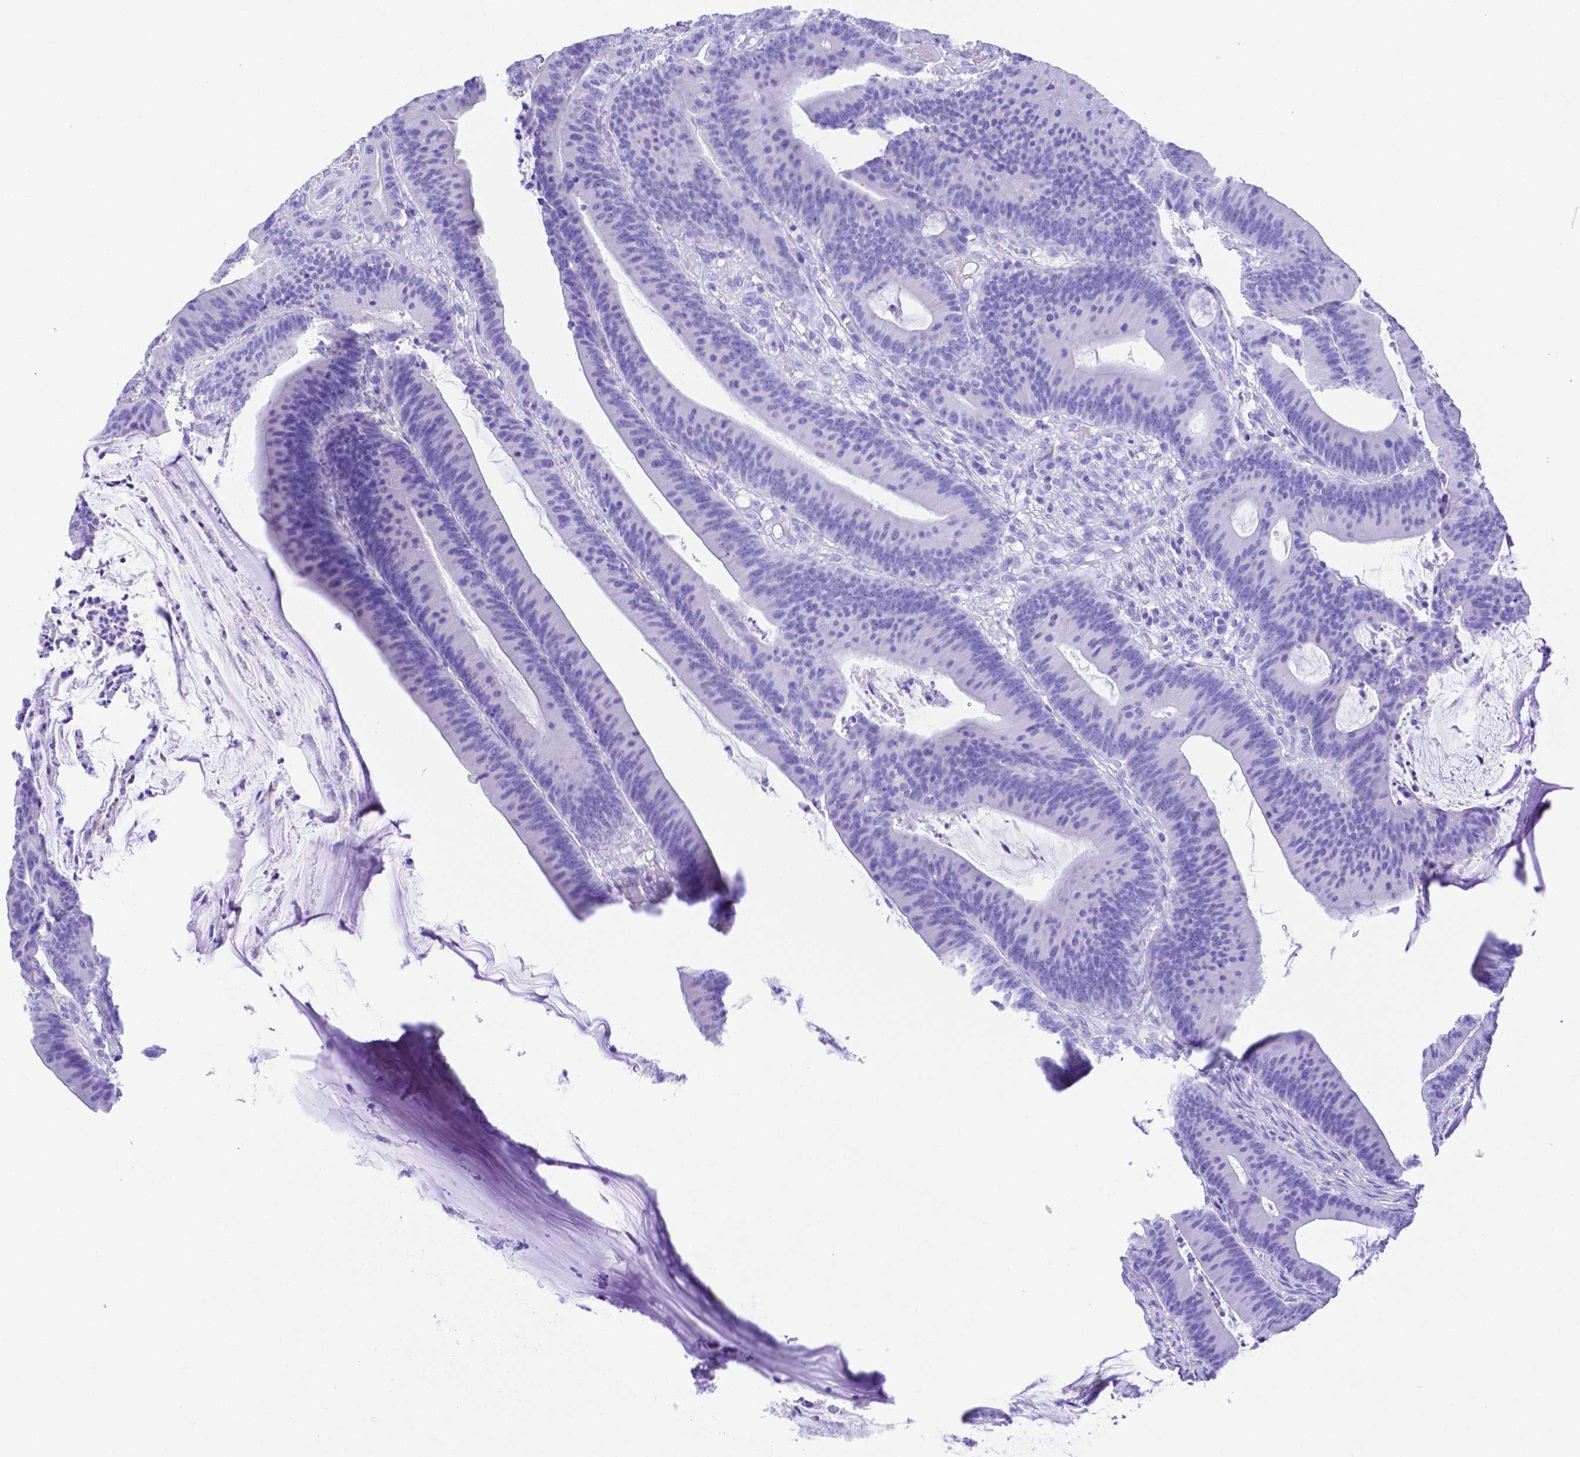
{"staining": {"intensity": "negative", "quantity": "none", "location": "none"}, "tissue": "colorectal cancer", "cell_type": "Tumor cells", "image_type": "cancer", "snomed": [{"axis": "morphology", "description": "Adenocarcinoma, NOS"}, {"axis": "topography", "description": "Colon"}], "caption": "Adenocarcinoma (colorectal) was stained to show a protein in brown. There is no significant expression in tumor cells.", "gene": "SMR3A", "patient": {"sex": "female", "age": 78}}